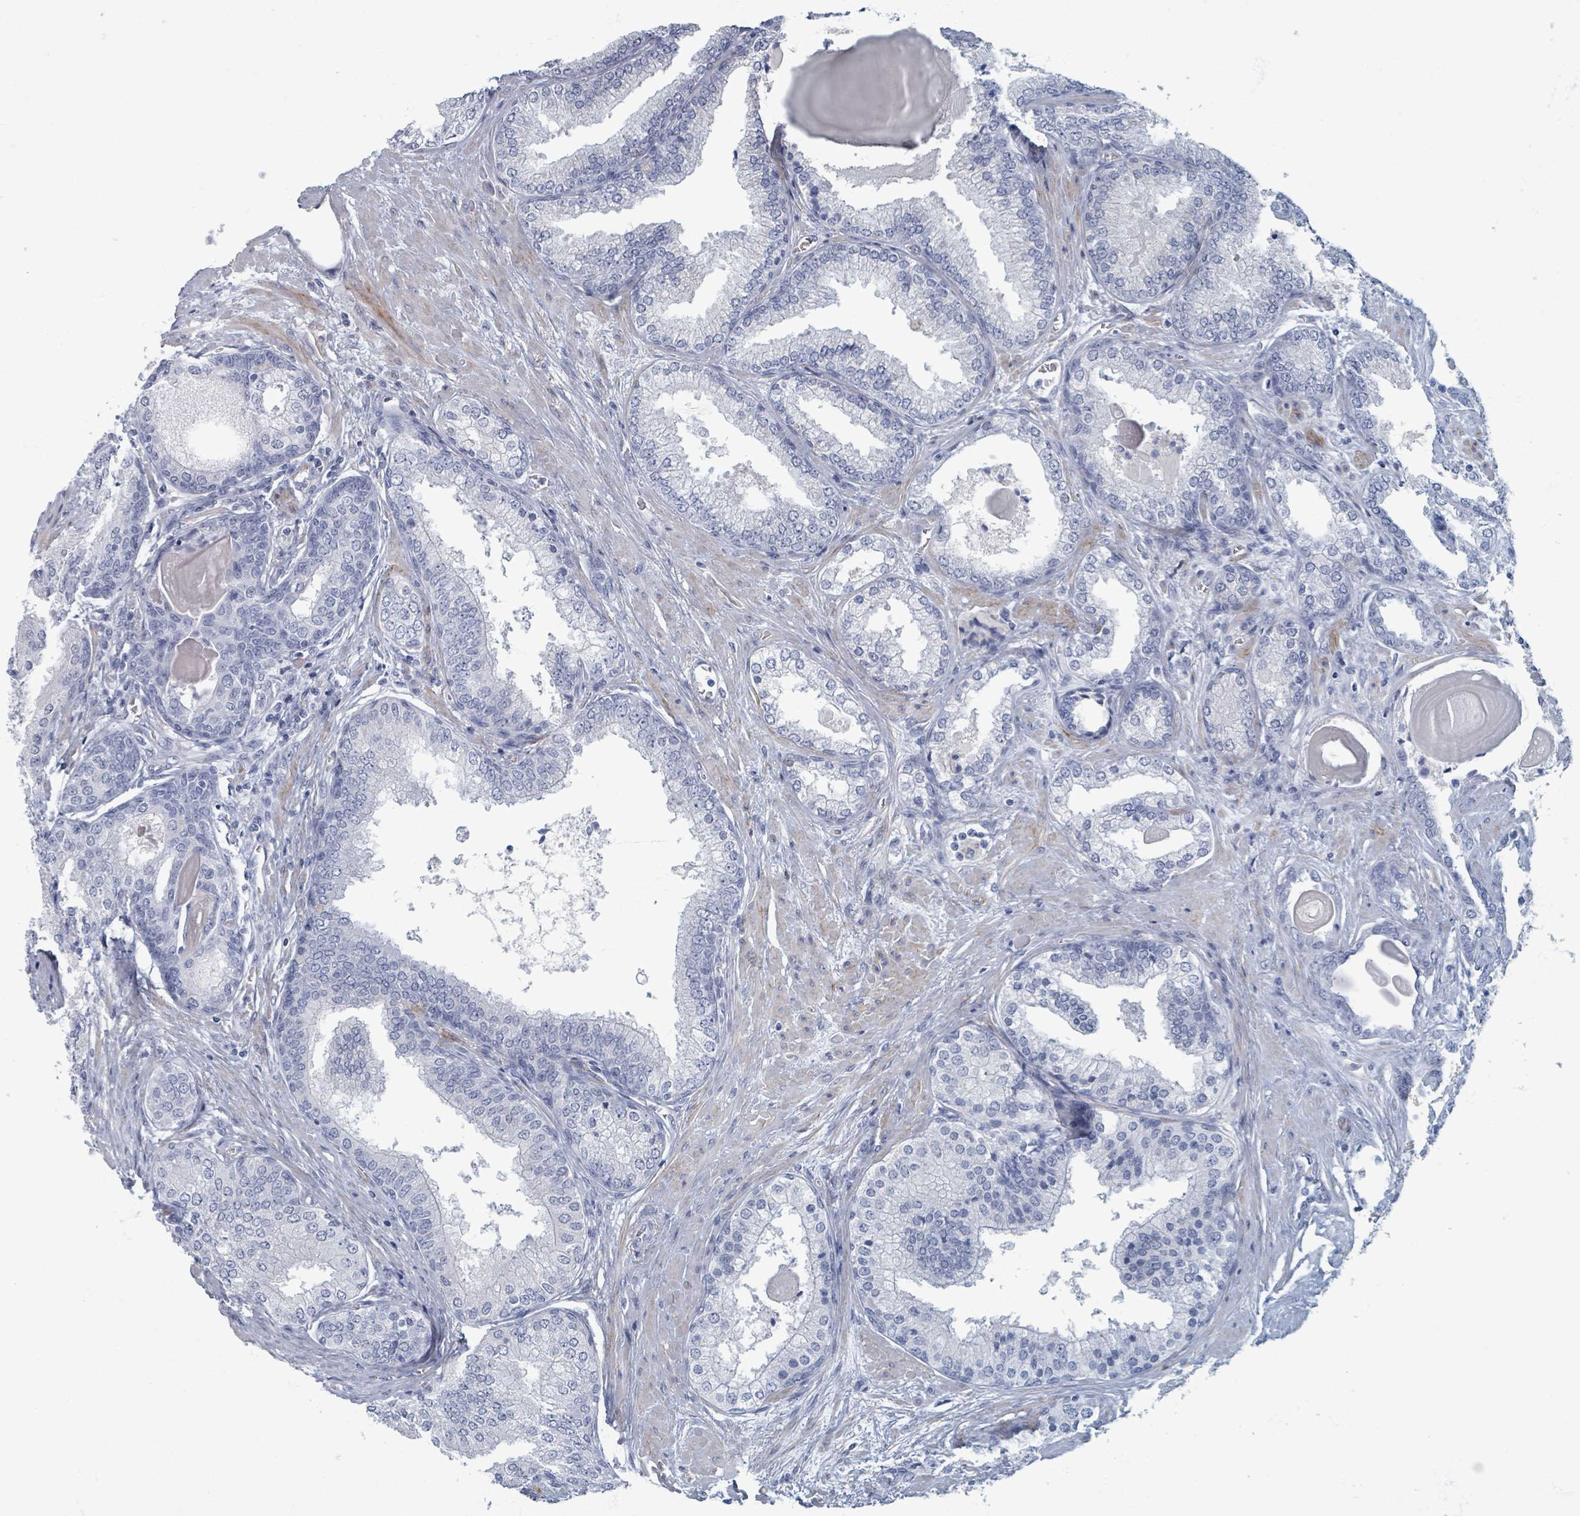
{"staining": {"intensity": "negative", "quantity": "none", "location": "none"}, "tissue": "prostate cancer", "cell_type": "Tumor cells", "image_type": "cancer", "snomed": [{"axis": "morphology", "description": "Adenocarcinoma, High grade"}, {"axis": "topography", "description": "Prostate"}], "caption": "Immunohistochemistry (IHC) of human prostate cancer (adenocarcinoma (high-grade)) reveals no expression in tumor cells. (DAB (3,3'-diaminobenzidine) immunohistochemistry (IHC) with hematoxylin counter stain).", "gene": "TAS2R1", "patient": {"sex": "male", "age": 63}}